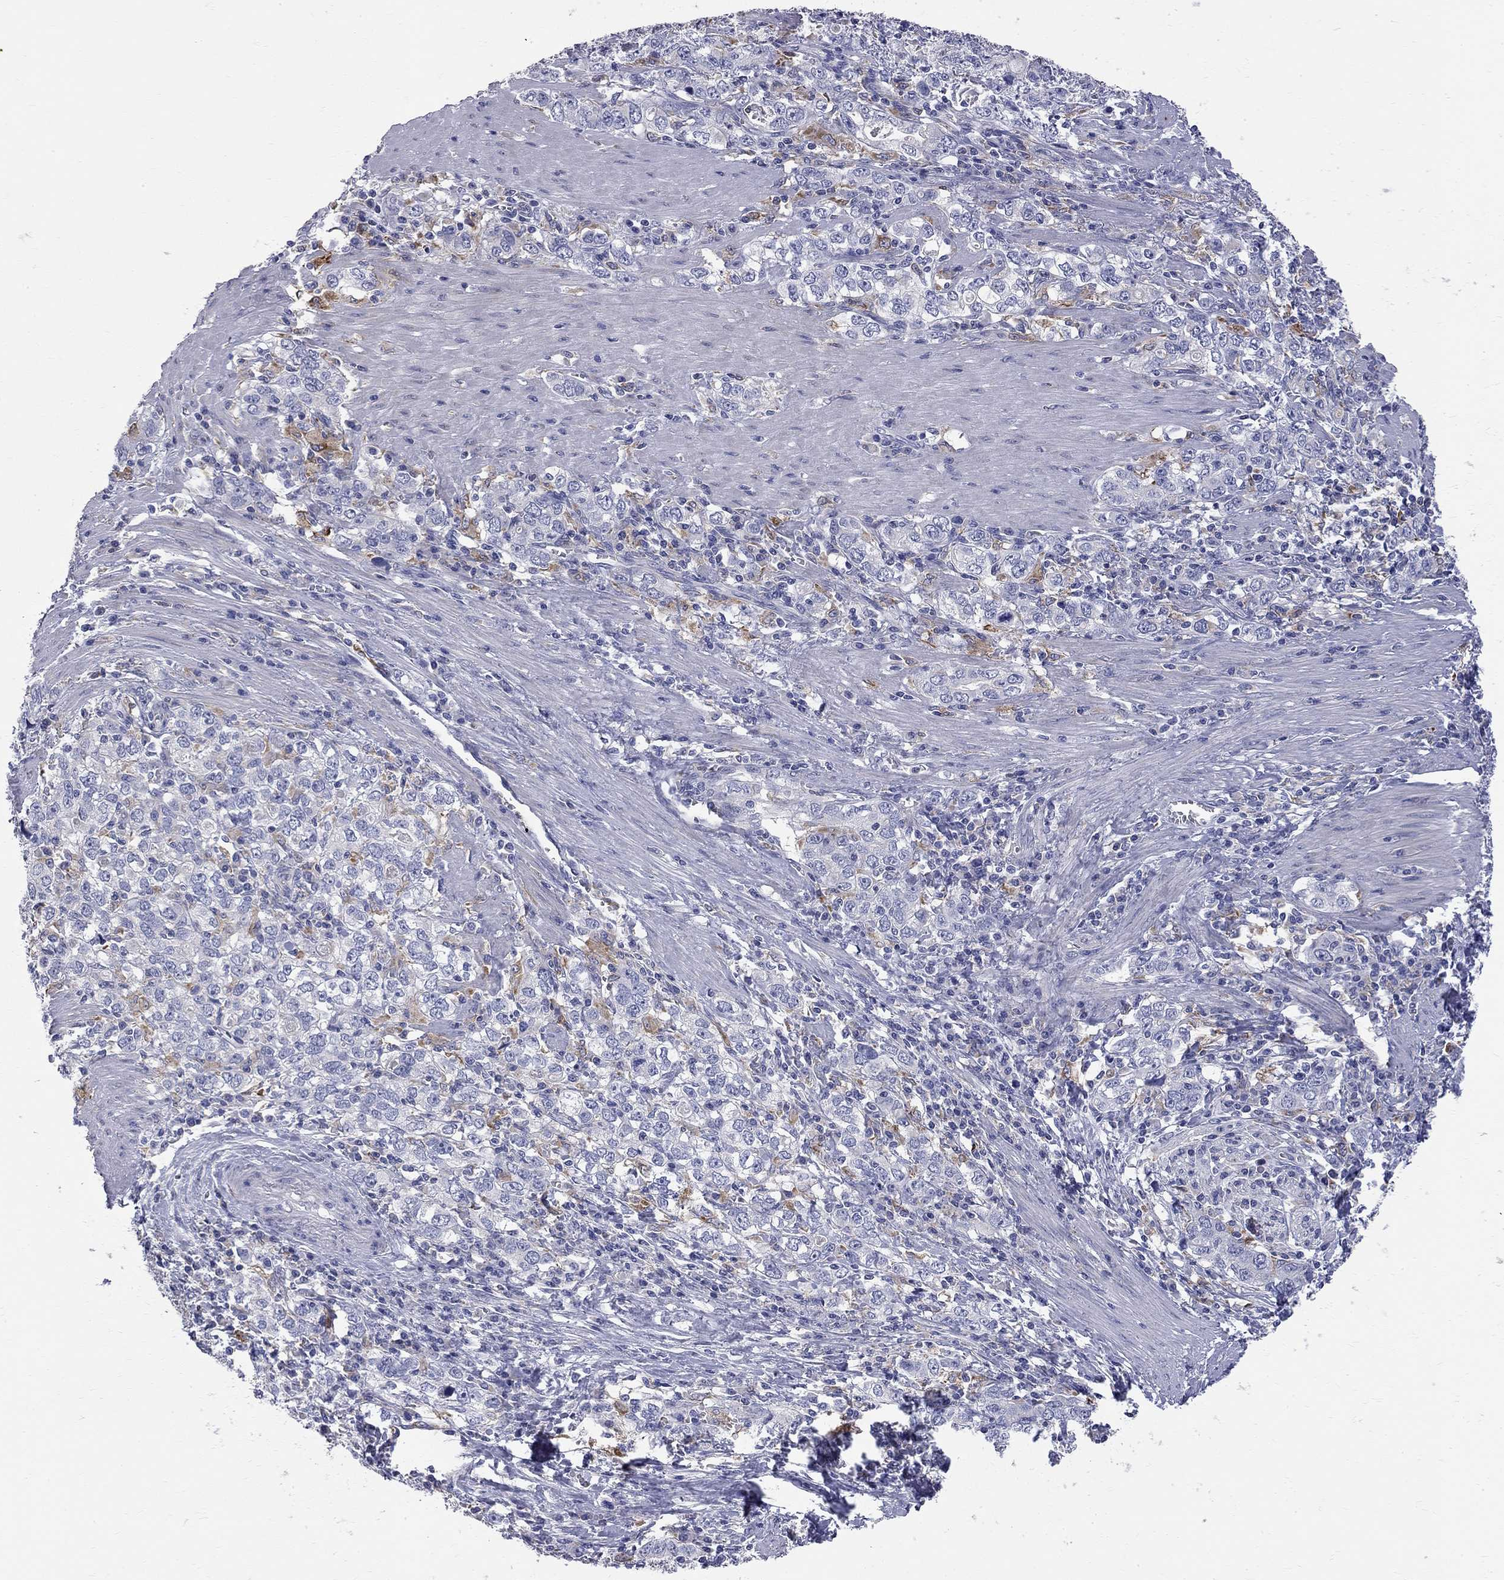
{"staining": {"intensity": "moderate", "quantity": "<25%", "location": "cytoplasmic/membranous"}, "tissue": "stomach cancer", "cell_type": "Tumor cells", "image_type": "cancer", "snomed": [{"axis": "morphology", "description": "Adenocarcinoma, NOS"}, {"axis": "topography", "description": "Stomach, lower"}], "caption": "Stomach cancer (adenocarcinoma) stained with DAB (3,3'-diaminobenzidine) IHC displays low levels of moderate cytoplasmic/membranous expression in approximately <25% of tumor cells.", "gene": "ACSL1", "patient": {"sex": "female", "age": 72}}